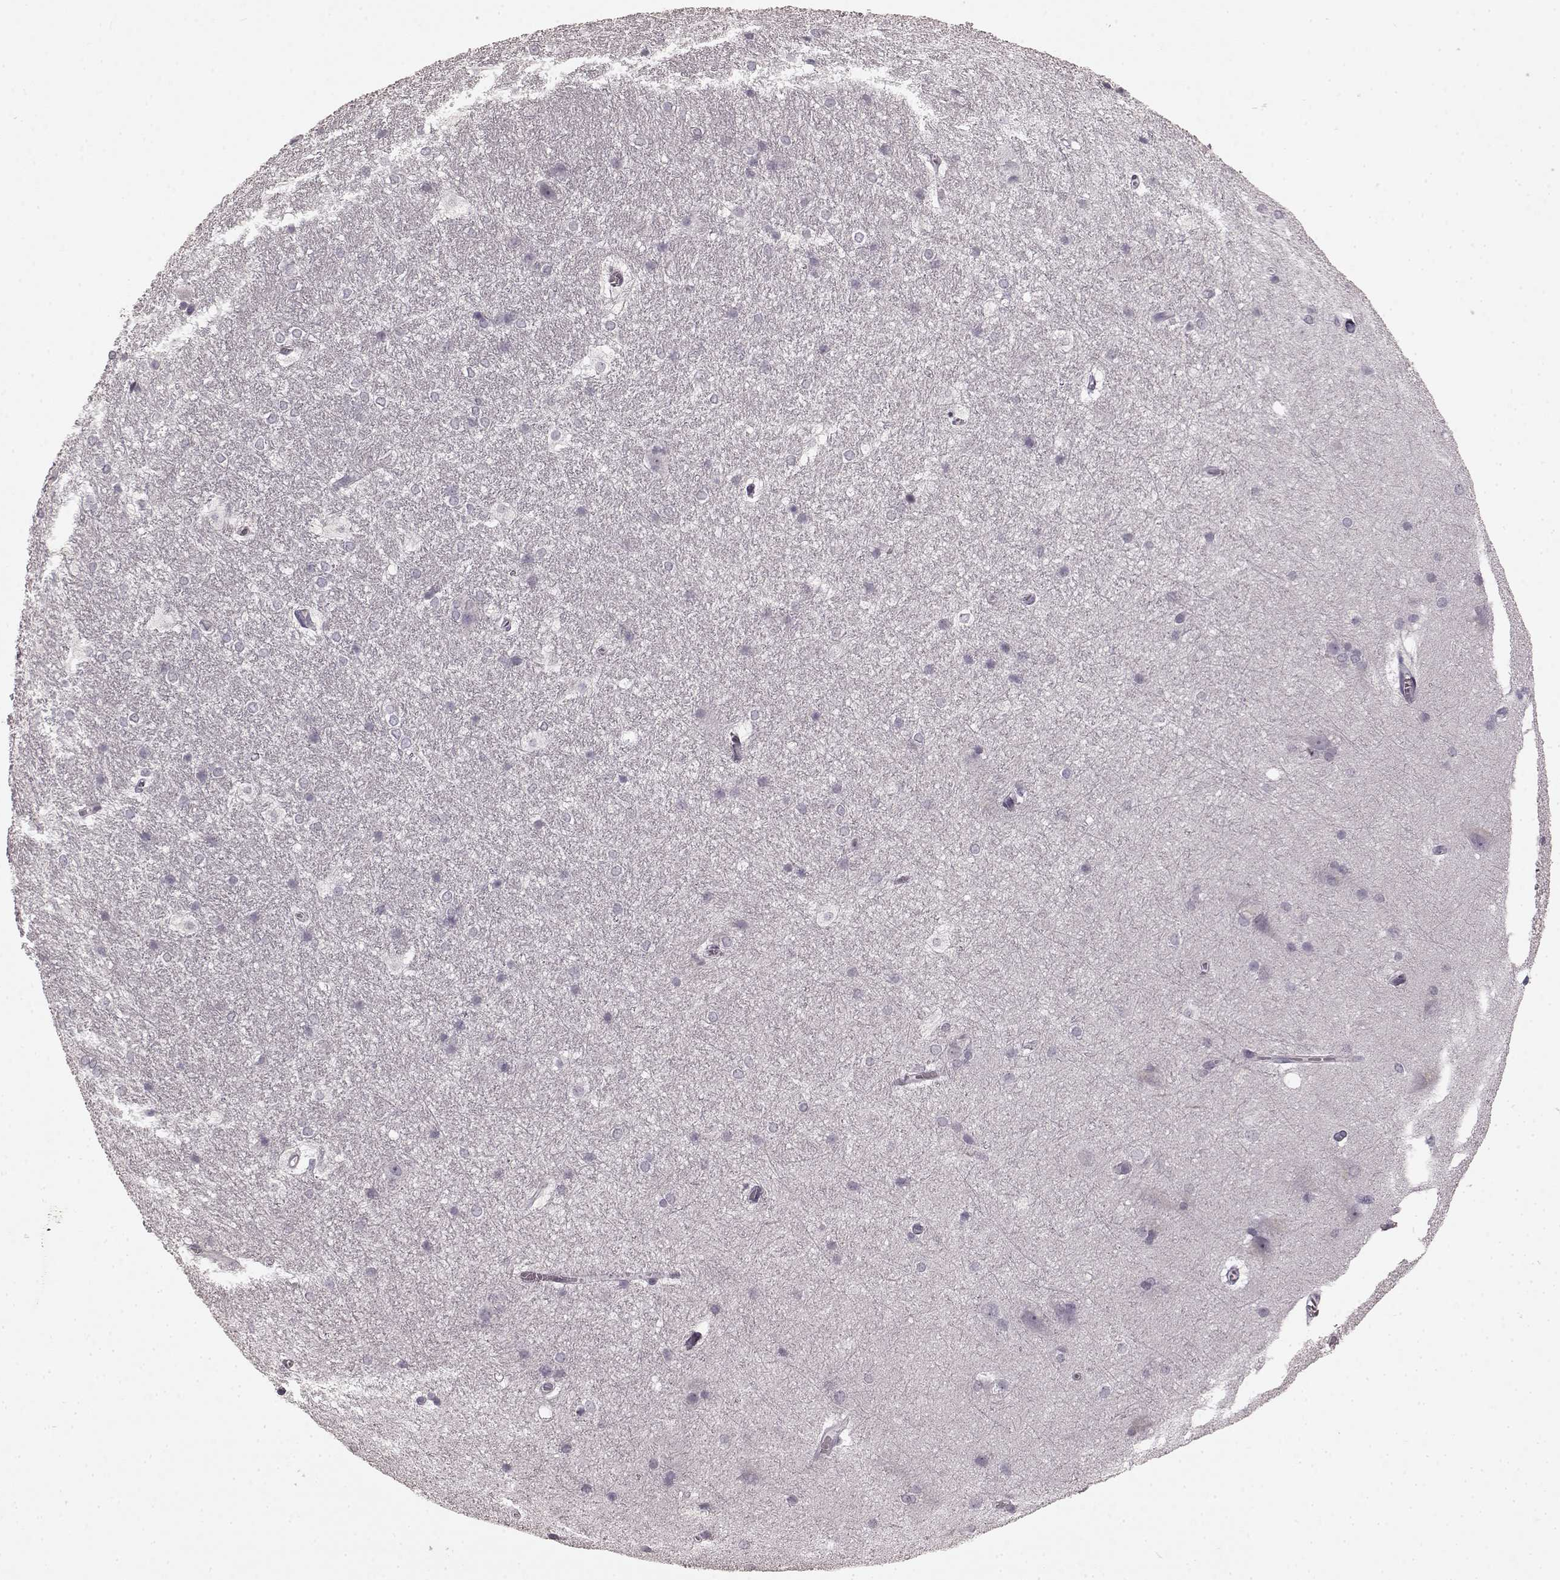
{"staining": {"intensity": "negative", "quantity": "none", "location": "none"}, "tissue": "hippocampus", "cell_type": "Glial cells", "image_type": "normal", "snomed": [{"axis": "morphology", "description": "Normal tissue, NOS"}, {"axis": "topography", "description": "Cerebral cortex"}, {"axis": "topography", "description": "Hippocampus"}], "caption": "The IHC histopathology image has no significant expression in glial cells of hippocampus.", "gene": "CCNA2", "patient": {"sex": "female", "age": 19}}